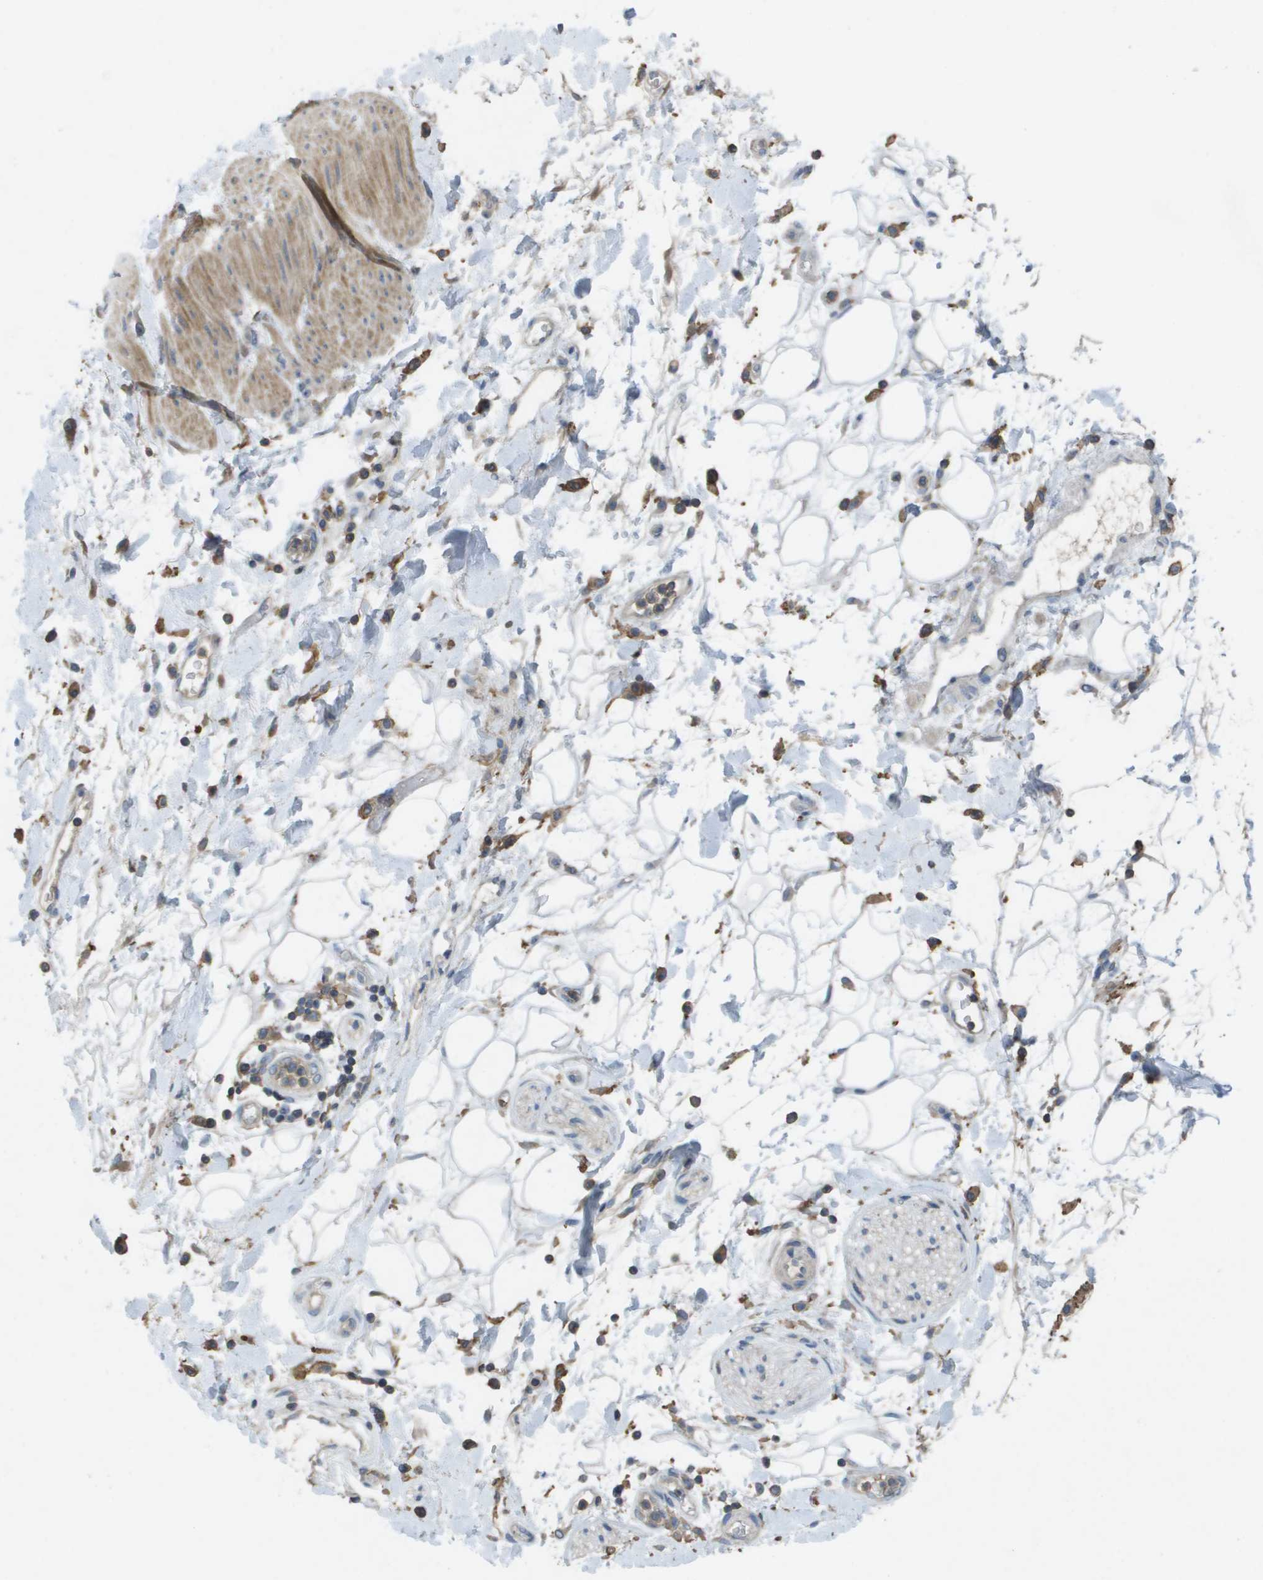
{"staining": {"intensity": "negative", "quantity": "none", "location": "none"}, "tissue": "adipose tissue", "cell_type": "Adipocytes", "image_type": "normal", "snomed": [{"axis": "morphology", "description": "Normal tissue, NOS"}, {"axis": "morphology", "description": "Adenocarcinoma, NOS"}, {"axis": "topography", "description": "Duodenum"}, {"axis": "topography", "description": "Peripheral nerve tissue"}], "caption": "There is no significant positivity in adipocytes of adipose tissue. The staining was performed using DAB to visualize the protein expression in brown, while the nuclei were stained in blue with hematoxylin (Magnification: 20x).", "gene": "CLCA4", "patient": {"sex": "female", "age": 60}}